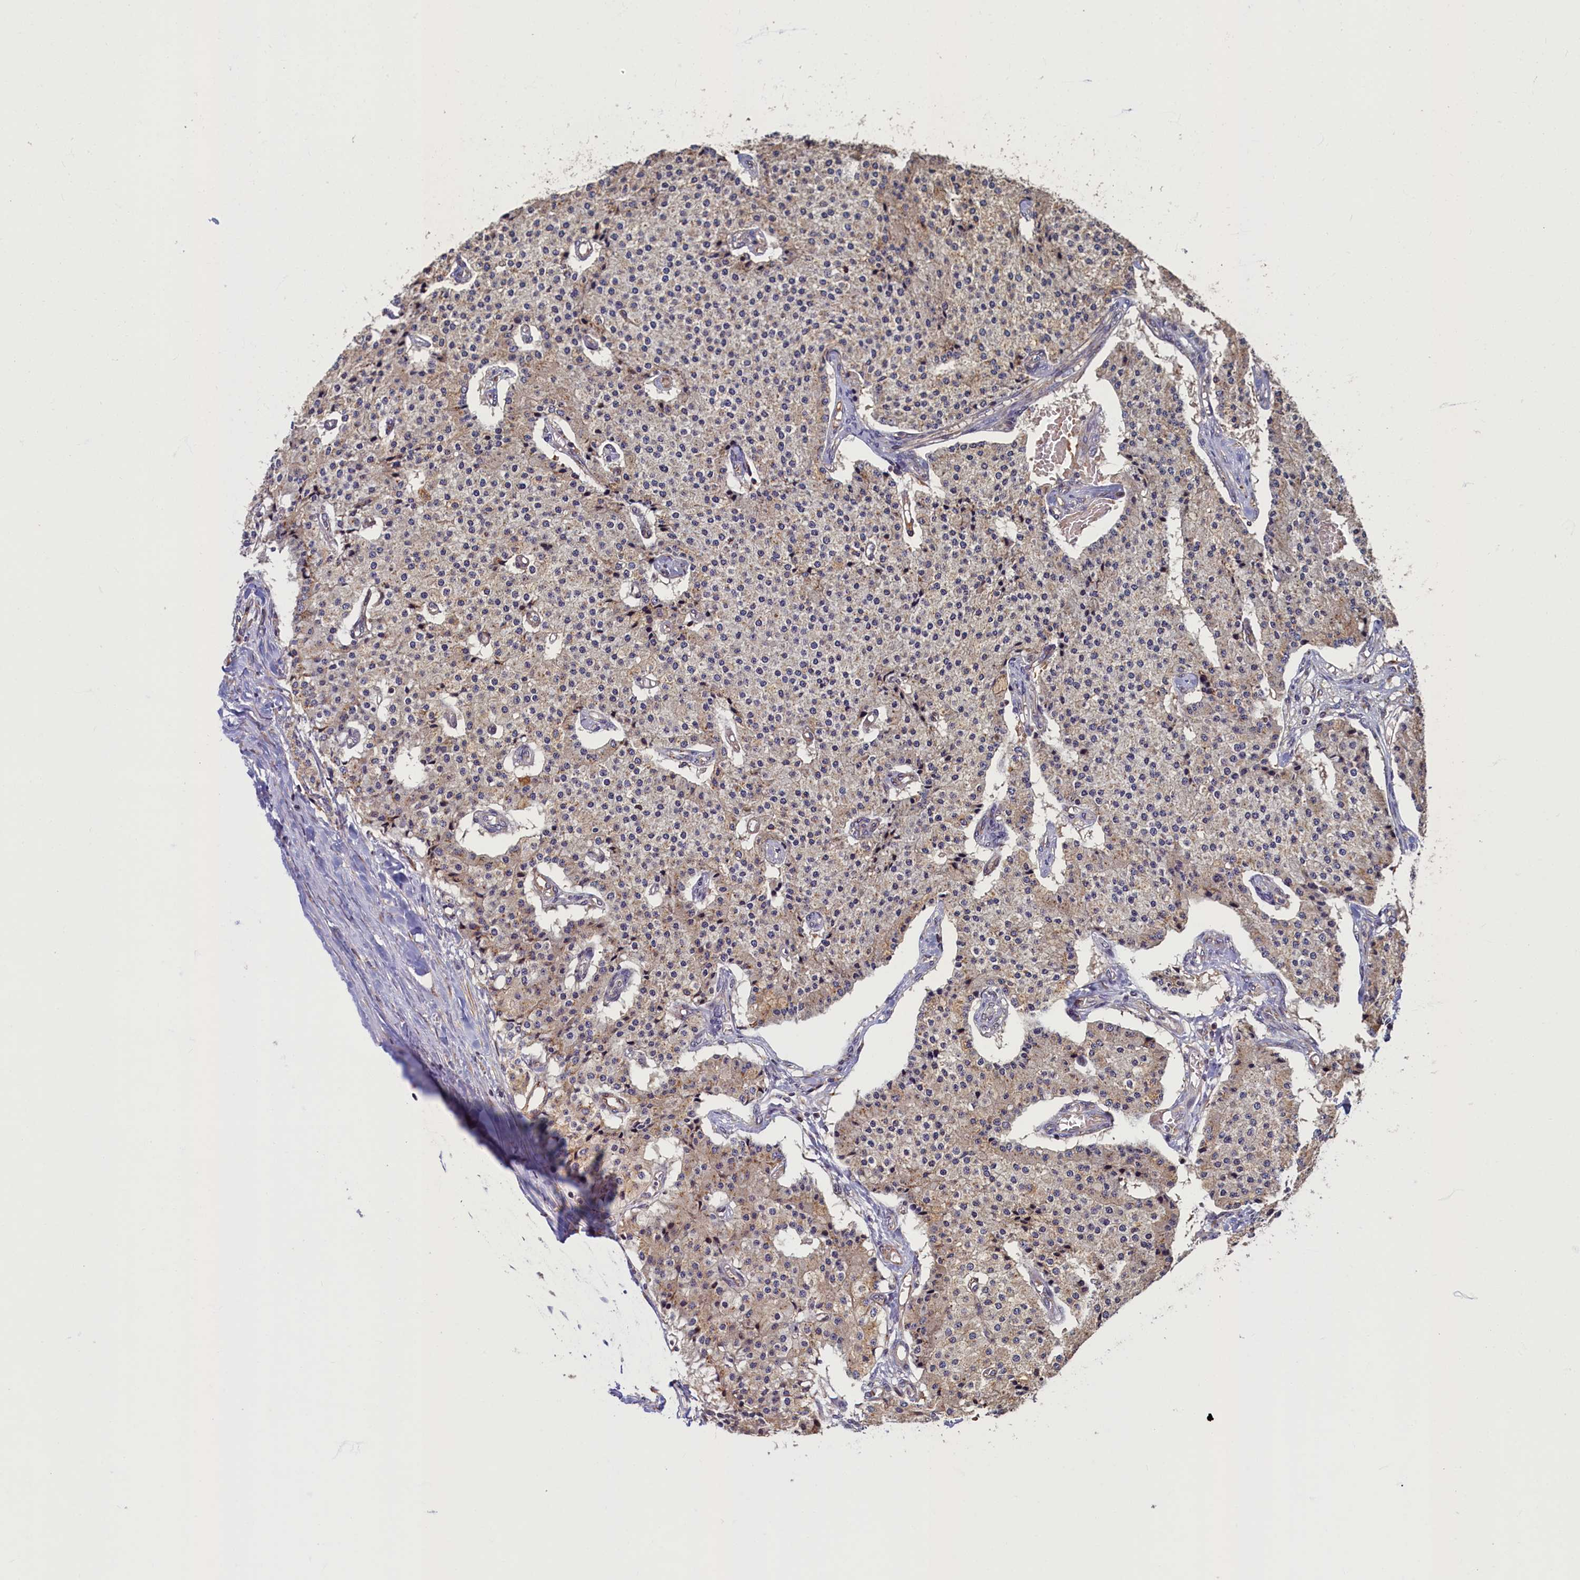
{"staining": {"intensity": "weak", "quantity": ">75%", "location": "cytoplasmic/membranous"}, "tissue": "carcinoid", "cell_type": "Tumor cells", "image_type": "cancer", "snomed": [{"axis": "morphology", "description": "Carcinoid, malignant, NOS"}, {"axis": "topography", "description": "Colon"}], "caption": "Carcinoid (malignant) tissue demonstrates weak cytoplasmic/membranous positivity in about >75% of tumor cells, visualized by immunohistochemistry. The staining was performed using DAB, with brown indicating positive protein expression. Nuclei are stained blue with hematoxylin.", "gene": "TMEM181", "patient": {"sex": "female", "age": 52}}